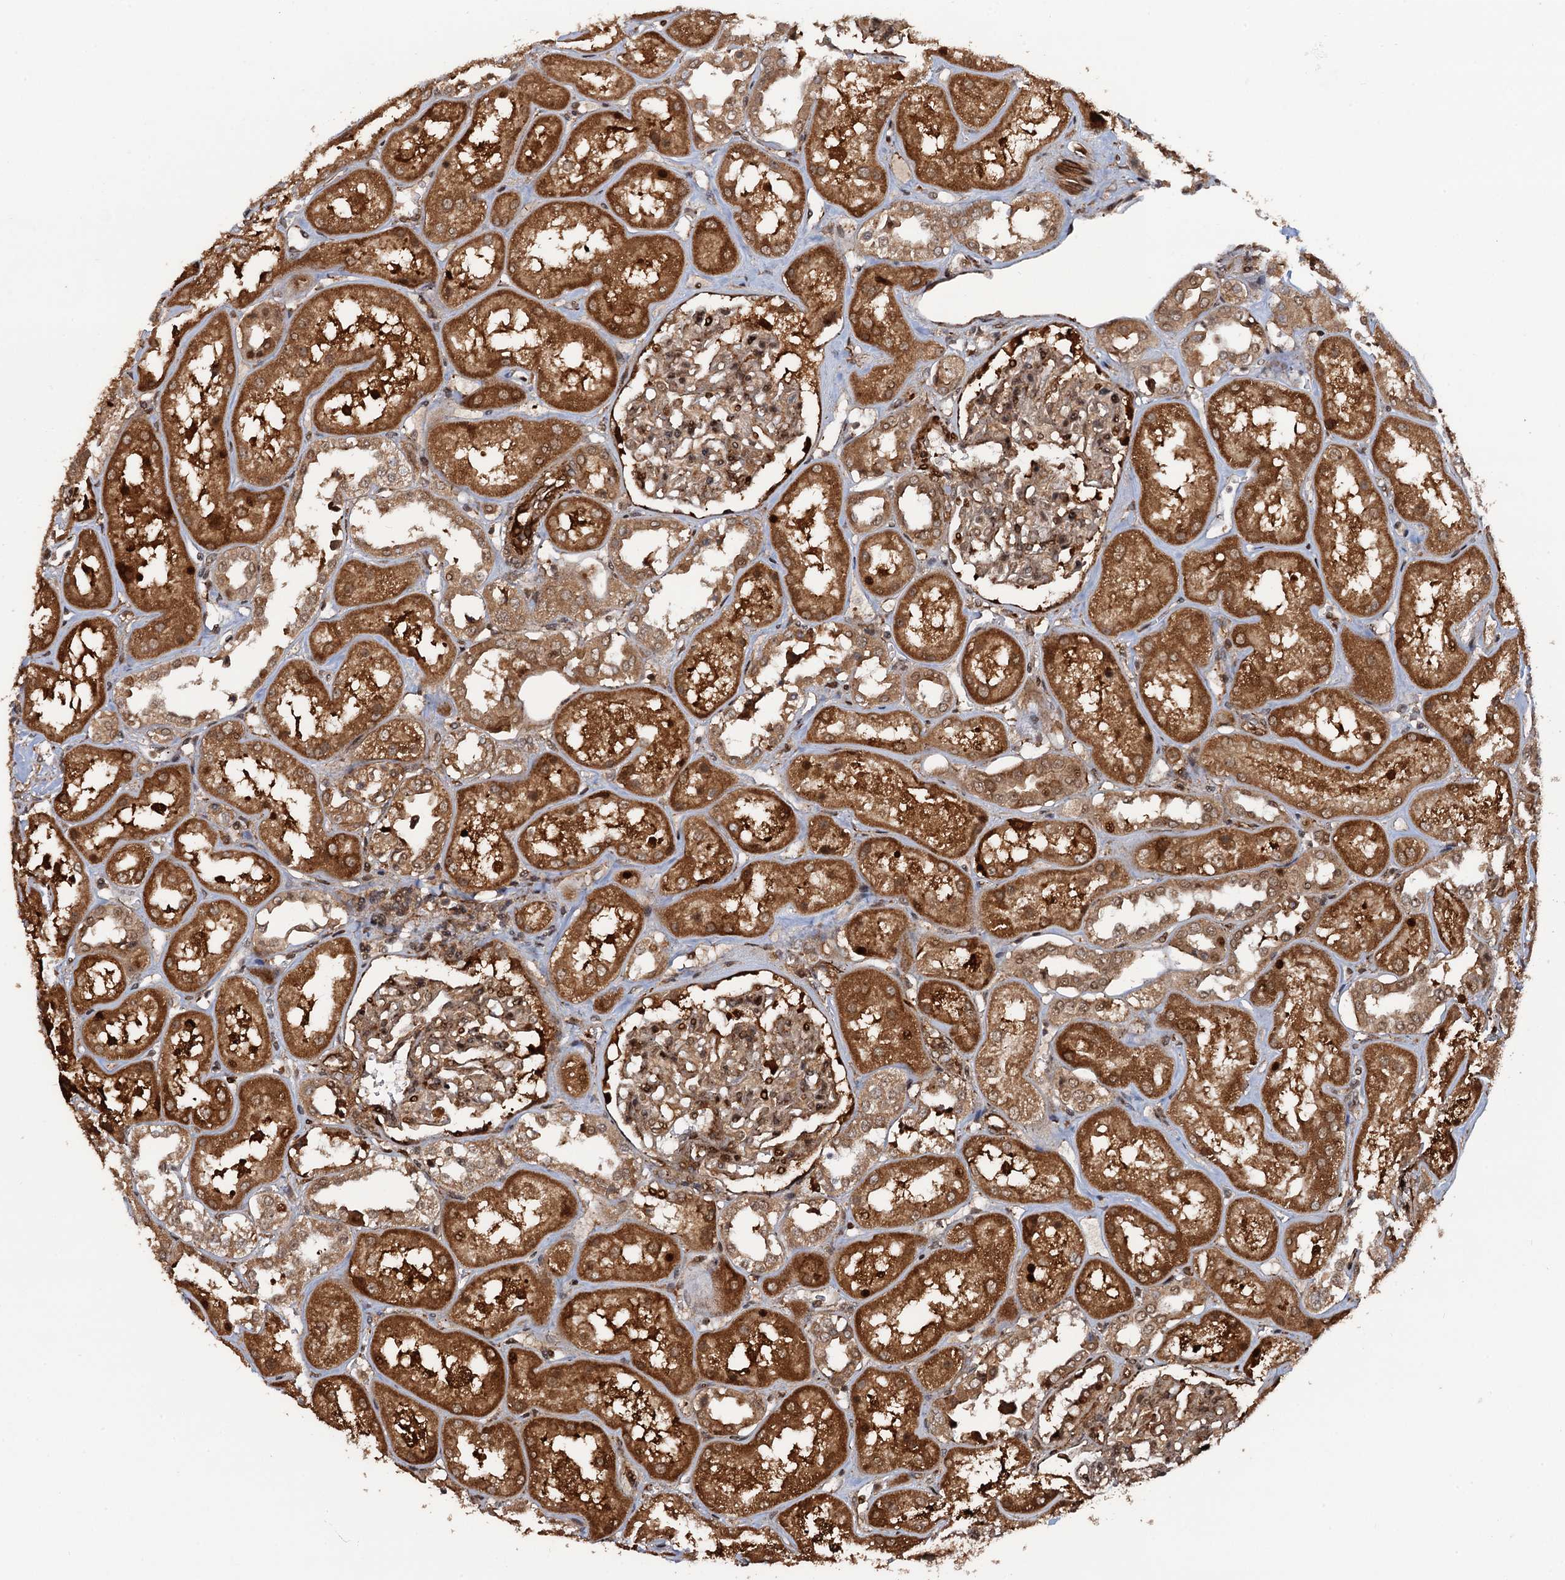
{"staining": {"intensity": "strong", "quantity": "25%-75%", "location": "cytoplasmic/membranous,nuclear"}, "tissue": "kidney", "cell_type": "Cells in glomeruli", "image_type": "normal", "snomed": [{"axis": "morphology", "description": "Normal tissue, NOS"}, {"axis": "topography", "description": "Kidney"}], "caption": "Immunohistochemical staining of benign kidney demonstrates high levels of strong cytoplasmic/membranous,nuclear expression in about 25%-75% of cells in glomeruli. Nuclei are stained in blue.", "gene": "SNRNP25", "patient": {"sex": "male", "age": 70}}